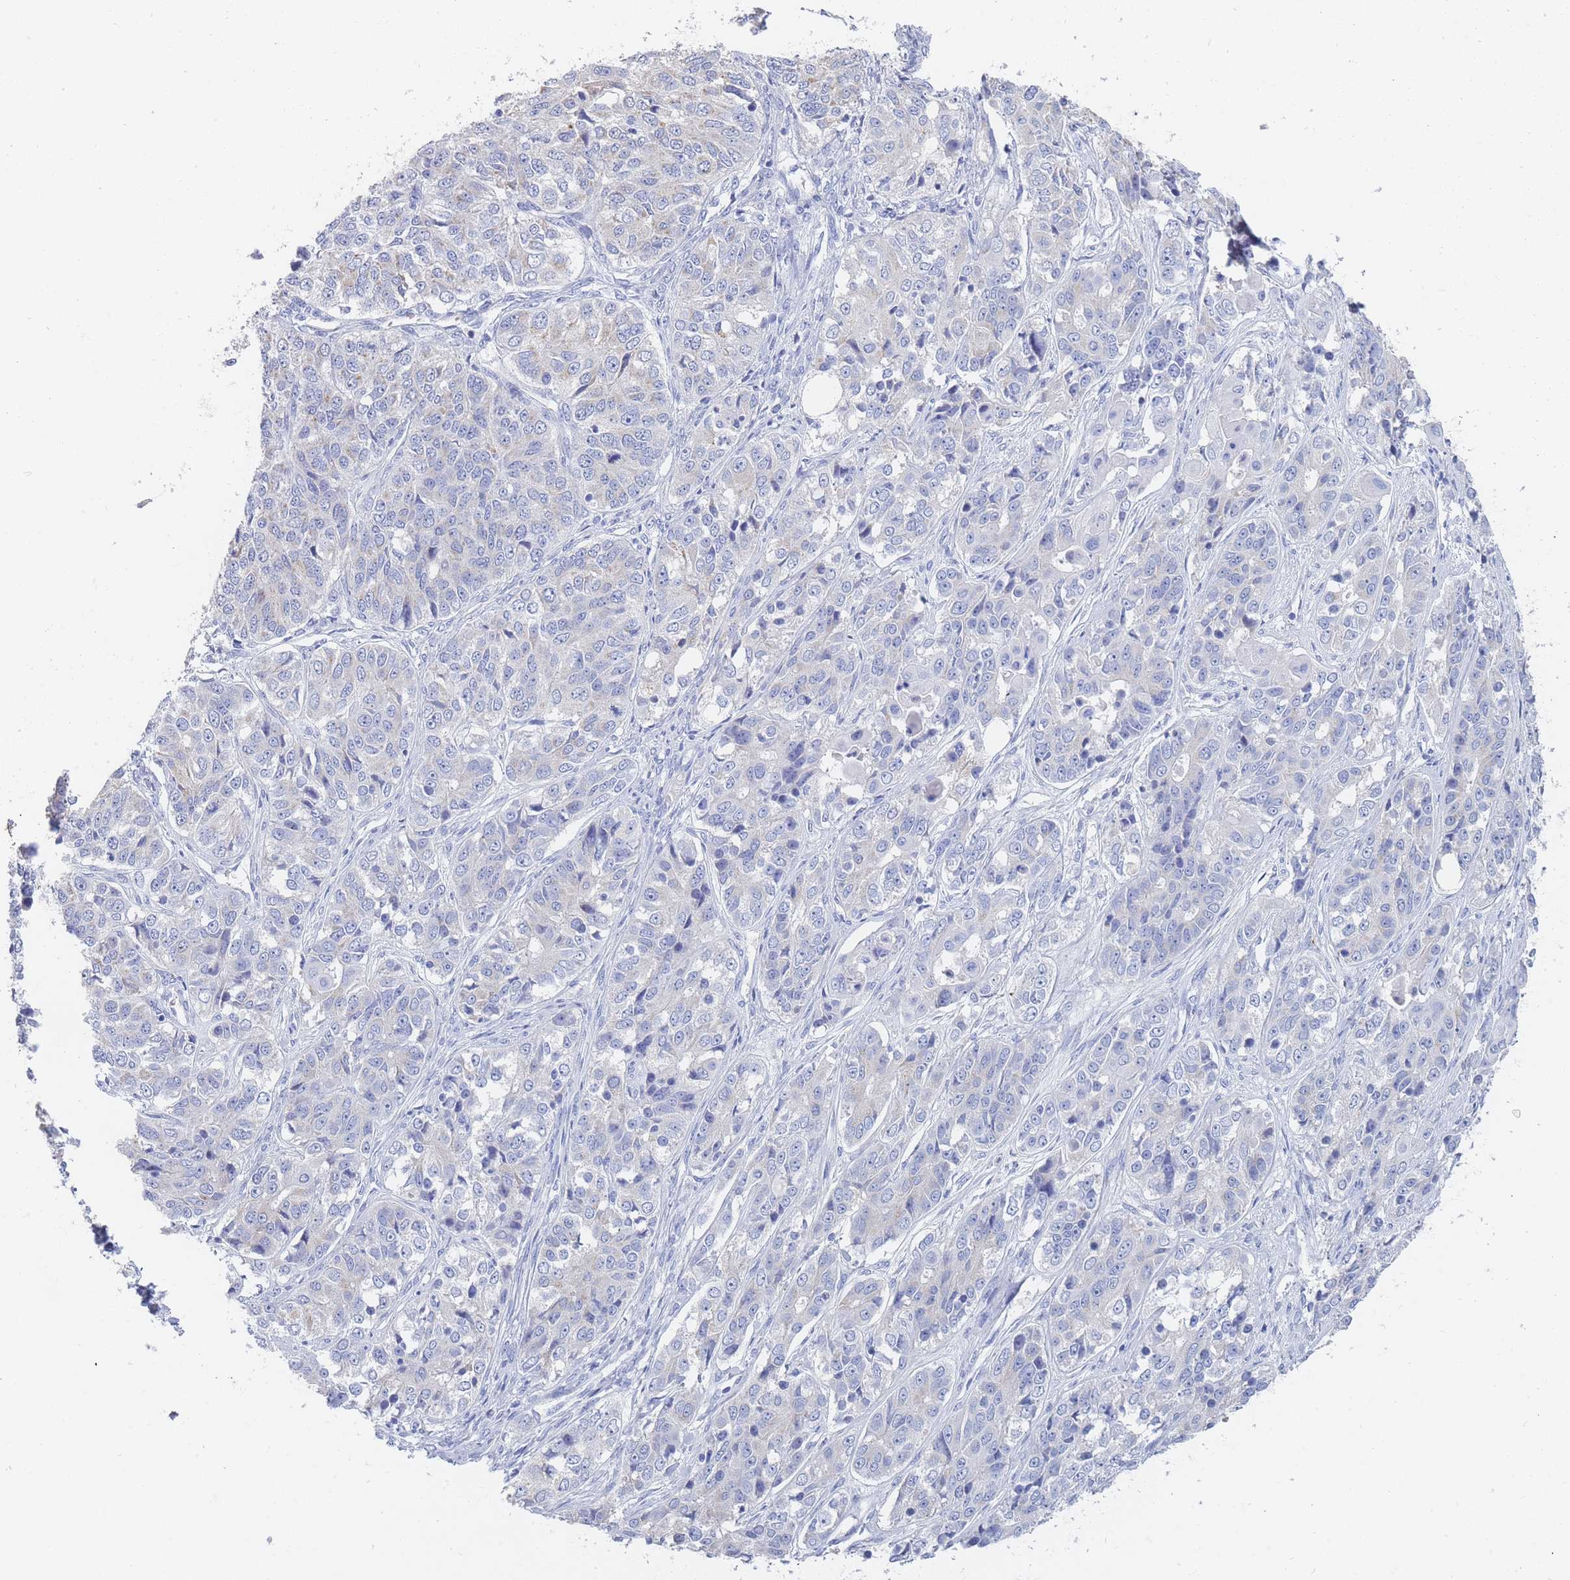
{"staining": {"intensity": "negative", "quantity": "none", "location": "none"}, "tissue": "ovarian cancer", "cell_type": "Tumor cells", "image_type": "cancer", "snomed": [{"axis": "morphology", "description": "Carcinoma, endometroid"}, {"axis": "topography", "description": "Ovary"}], "caption": "There is no significant positivity in tumor cells of ovarian cancer (endometroid carcinoma). The staining is performed using DAB brown chromogen with nuclei counter-stained in using hematoxylin.", "gene": "SLC25A35", "patient": {"sex": "female", "age": 51}}